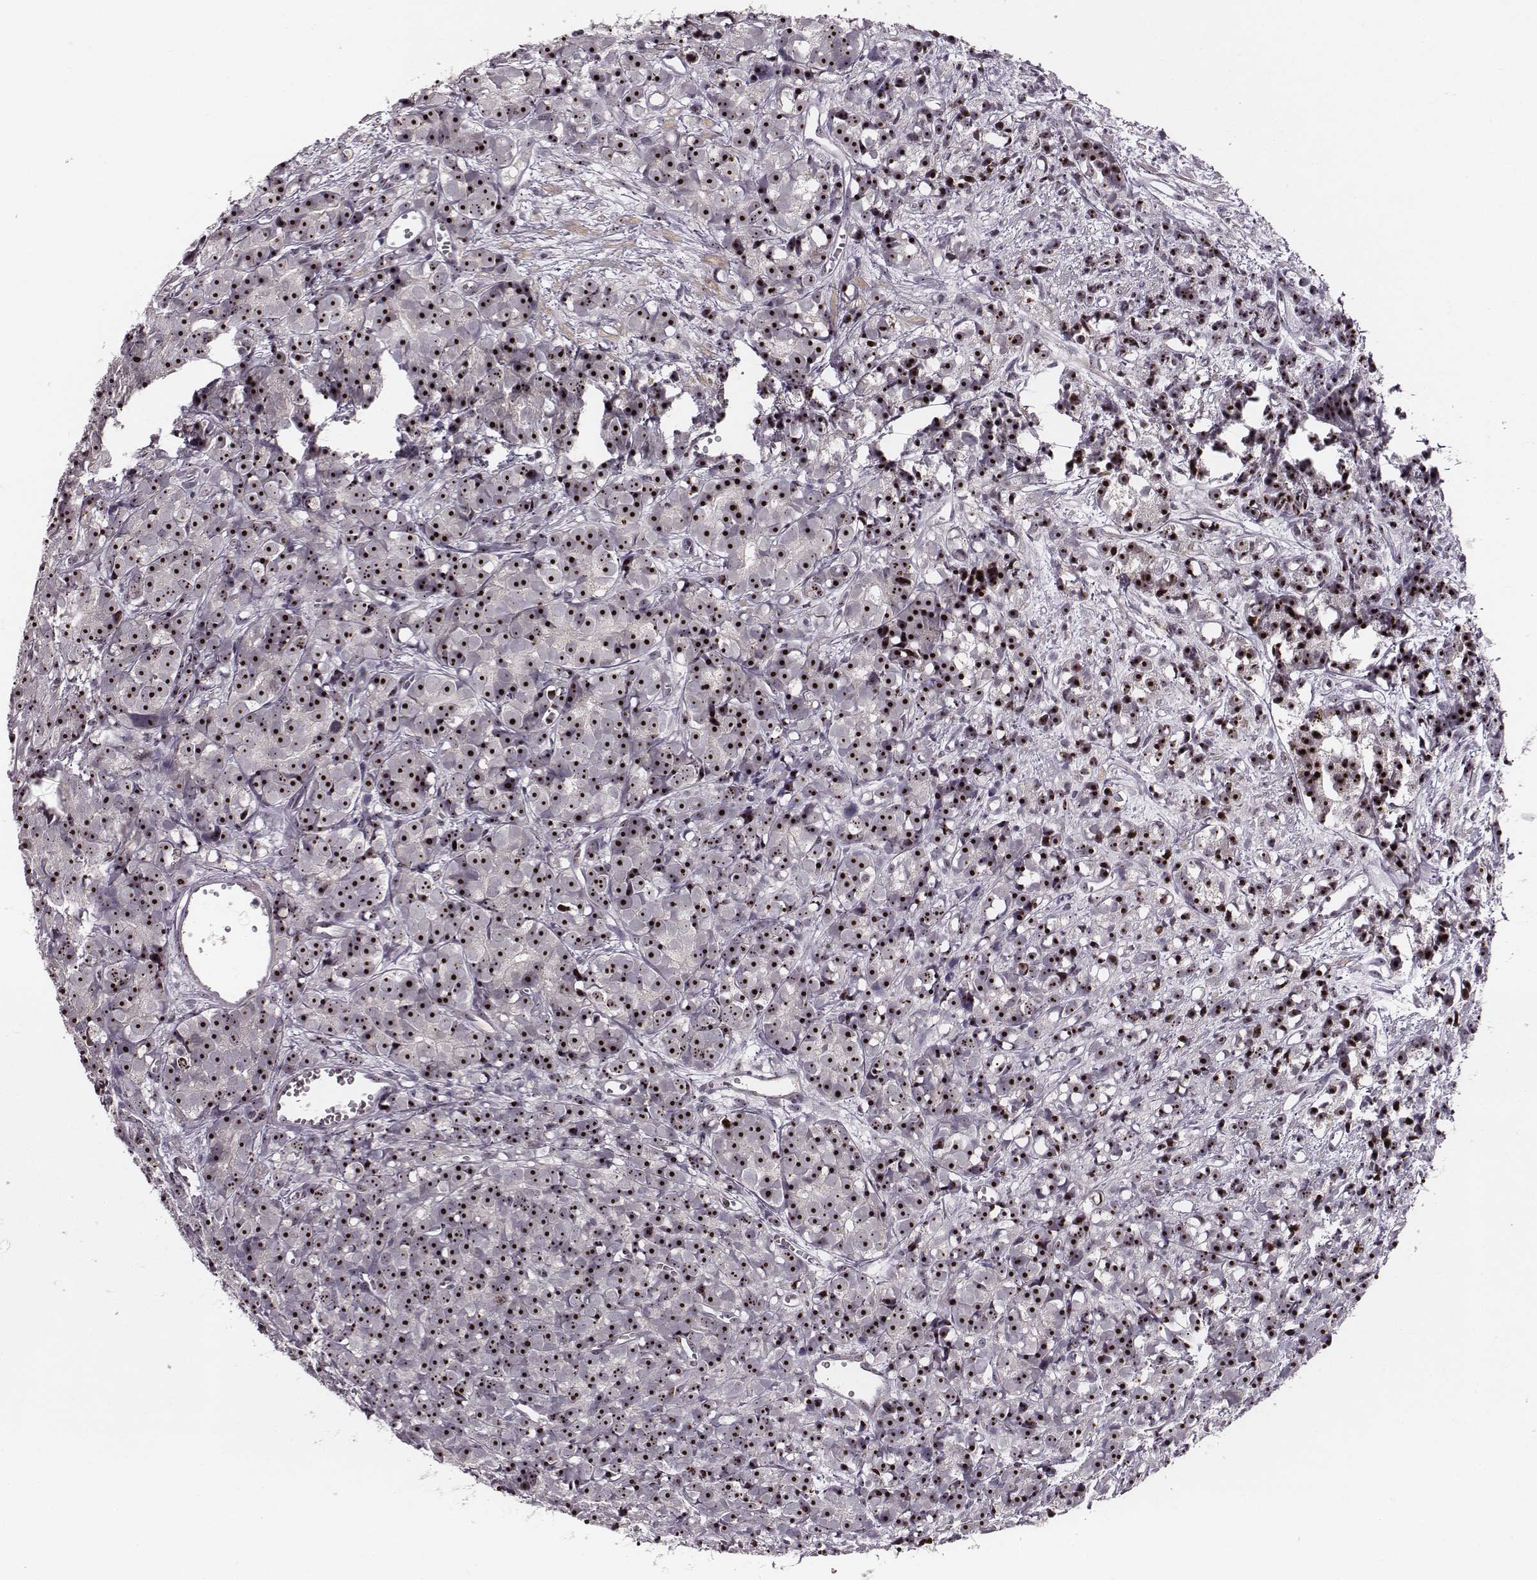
{"staining": {"intensity": "strong", "quantity": ">75%", "location": "nuclear"}, "tissue": "prostate cancer", "cell_type": "Tumor cells", "image_type": "cancer", "snomed": [{"axis": "morphology", "description": "Adenocarcinoma, High grade"}, {"axis": "topography", "description": "Prostate"}], "caption": "Prostate high-grade adenocarcinoma tissue exhibits strong nuclear staining in approximately >75% of tumor cells", "gene": "NOP56", "patient": {"sex": "male", "age": 77}}